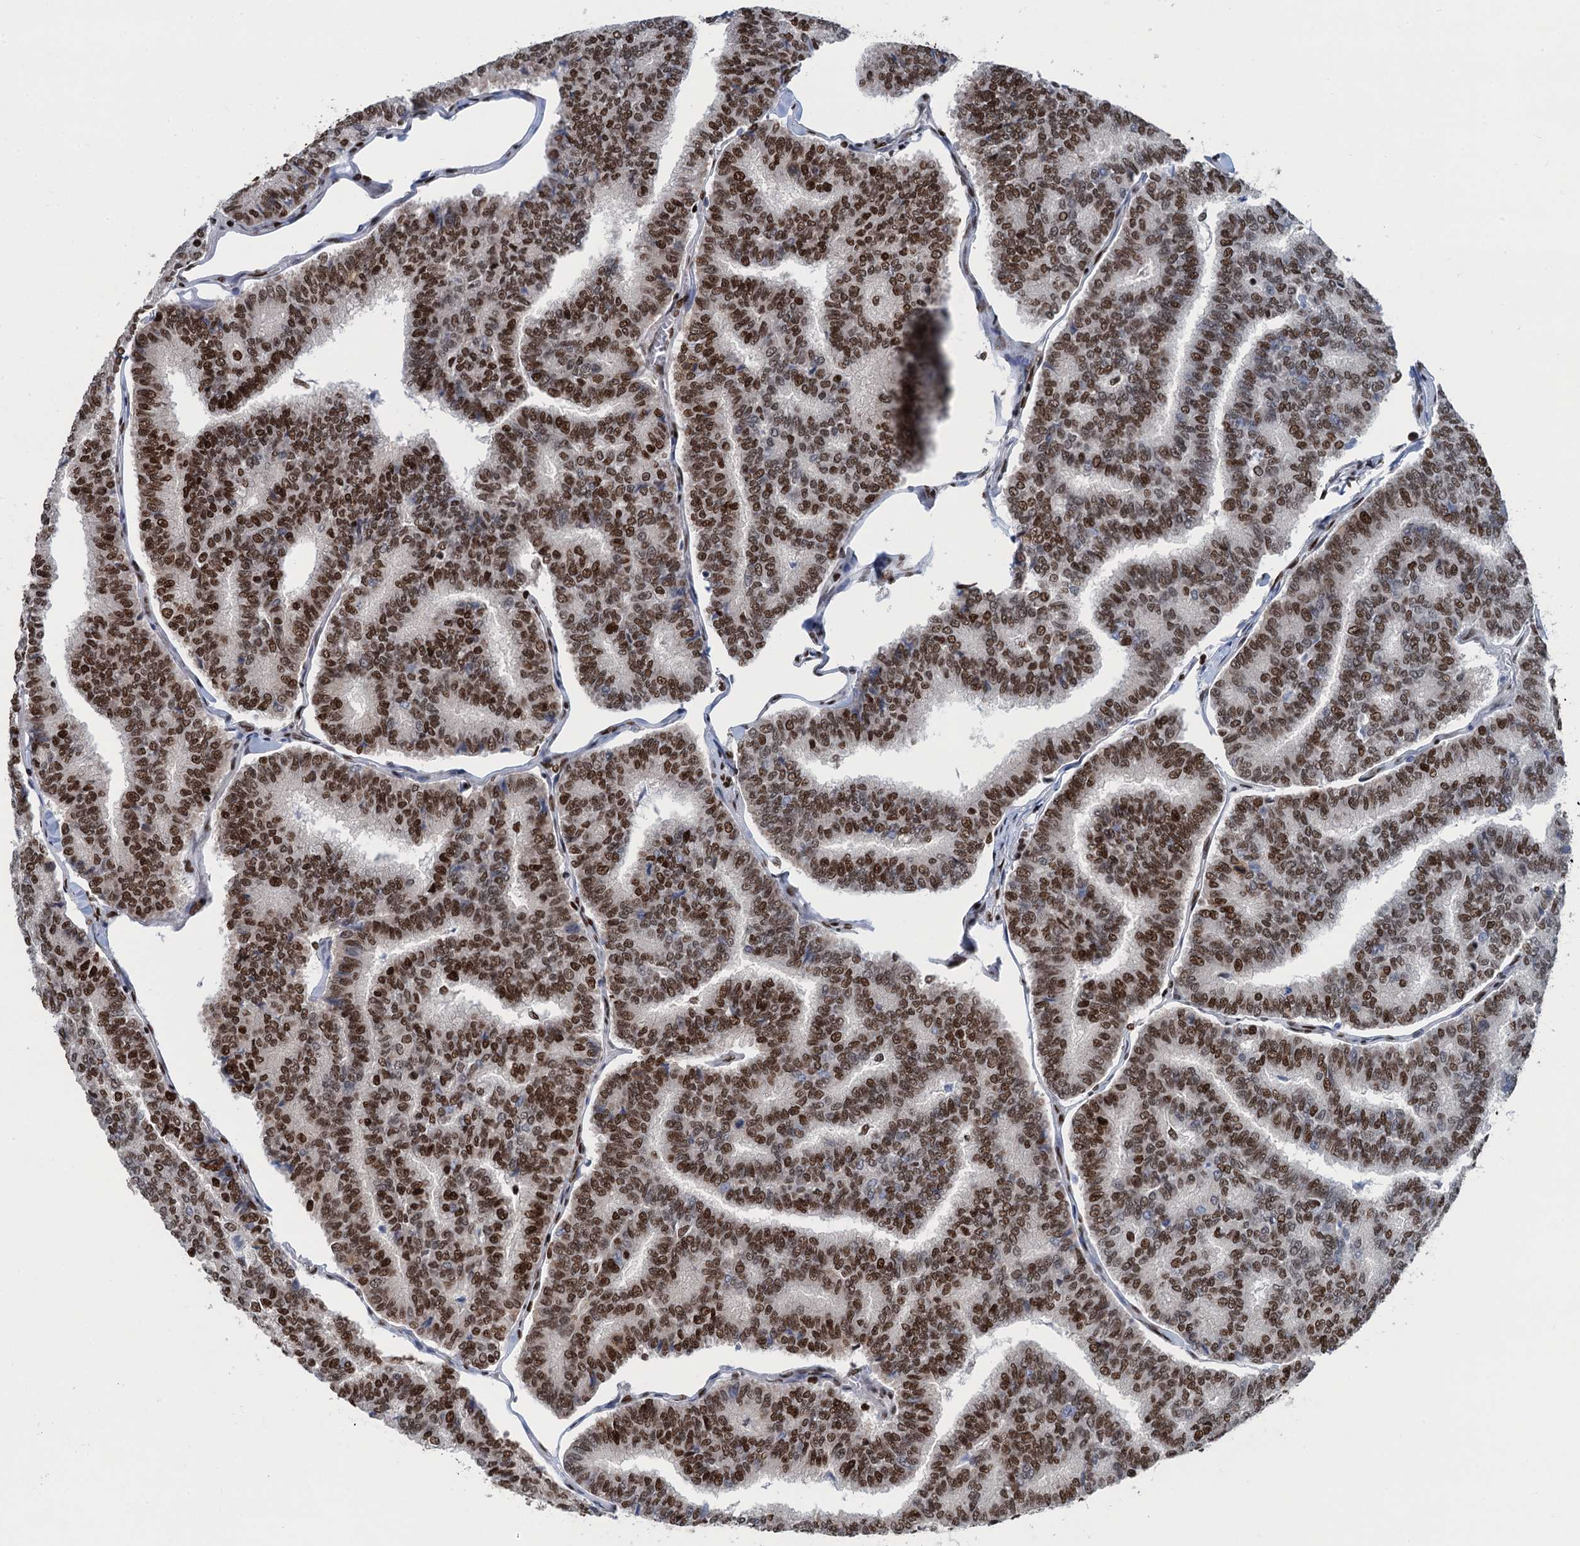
{"staining": {"intensity": "moderate", "quantity": ">75%", "location": "nuclear"}, "tissue": "thyroid cancer", "cell_type": "Tumor cells", "image_type": "cancer", "snomed": [{"axis": "morphology", "description": "Papillary adenocarcinoma, NOS"}, {"axis": "topography", "description": "Thyroid gland"}], "caption": "A brown stain highlights moderate nuclear positivity of a protein in human papillary adenocarcinoma (thyroid) tumor cells.", "gene": "PPP4R1", "patient": {"sex": "female", "age": 35}}